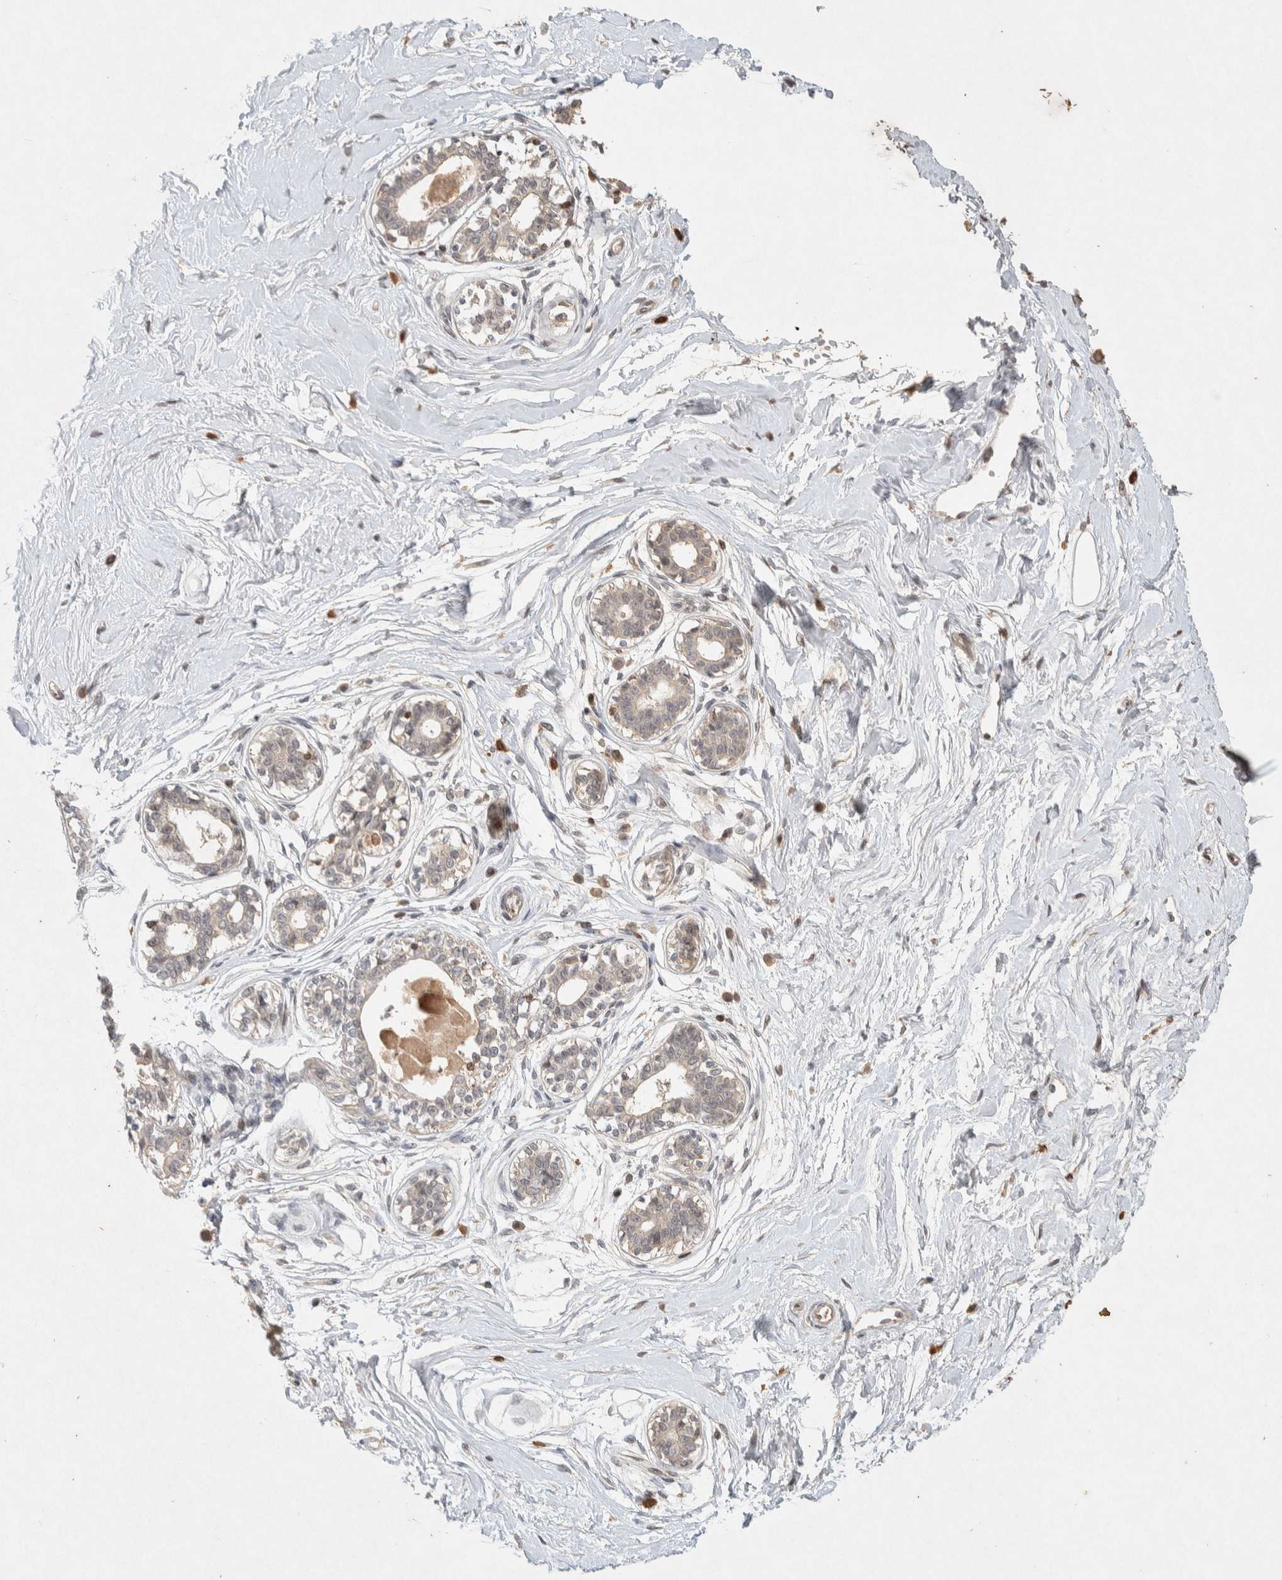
{"staining": {"intensity": "negative", "quantity": "none", "location": "none"}, "tissue": "breast", "cell_type": "Adipocytes", "image_type": "normal", "snomed": [{"axis": "morphology", "description": "Normal tissue, NOS"}, {"axis": "topography", "description": "Breast"}], "caption": "Immunohistochemistry photomicrograph of unremarkable human breast stained for a protein (brown), which shows no expression in adipocytes. (Stains: DAB (3,3'-diaminobenzidine) immunohistochemistry with hematoxylin counter stain, Microscopy: brightfield microscopy at high magnification).", "gene": "RAC2", "patient": {"sex": "female", "age": 45}}